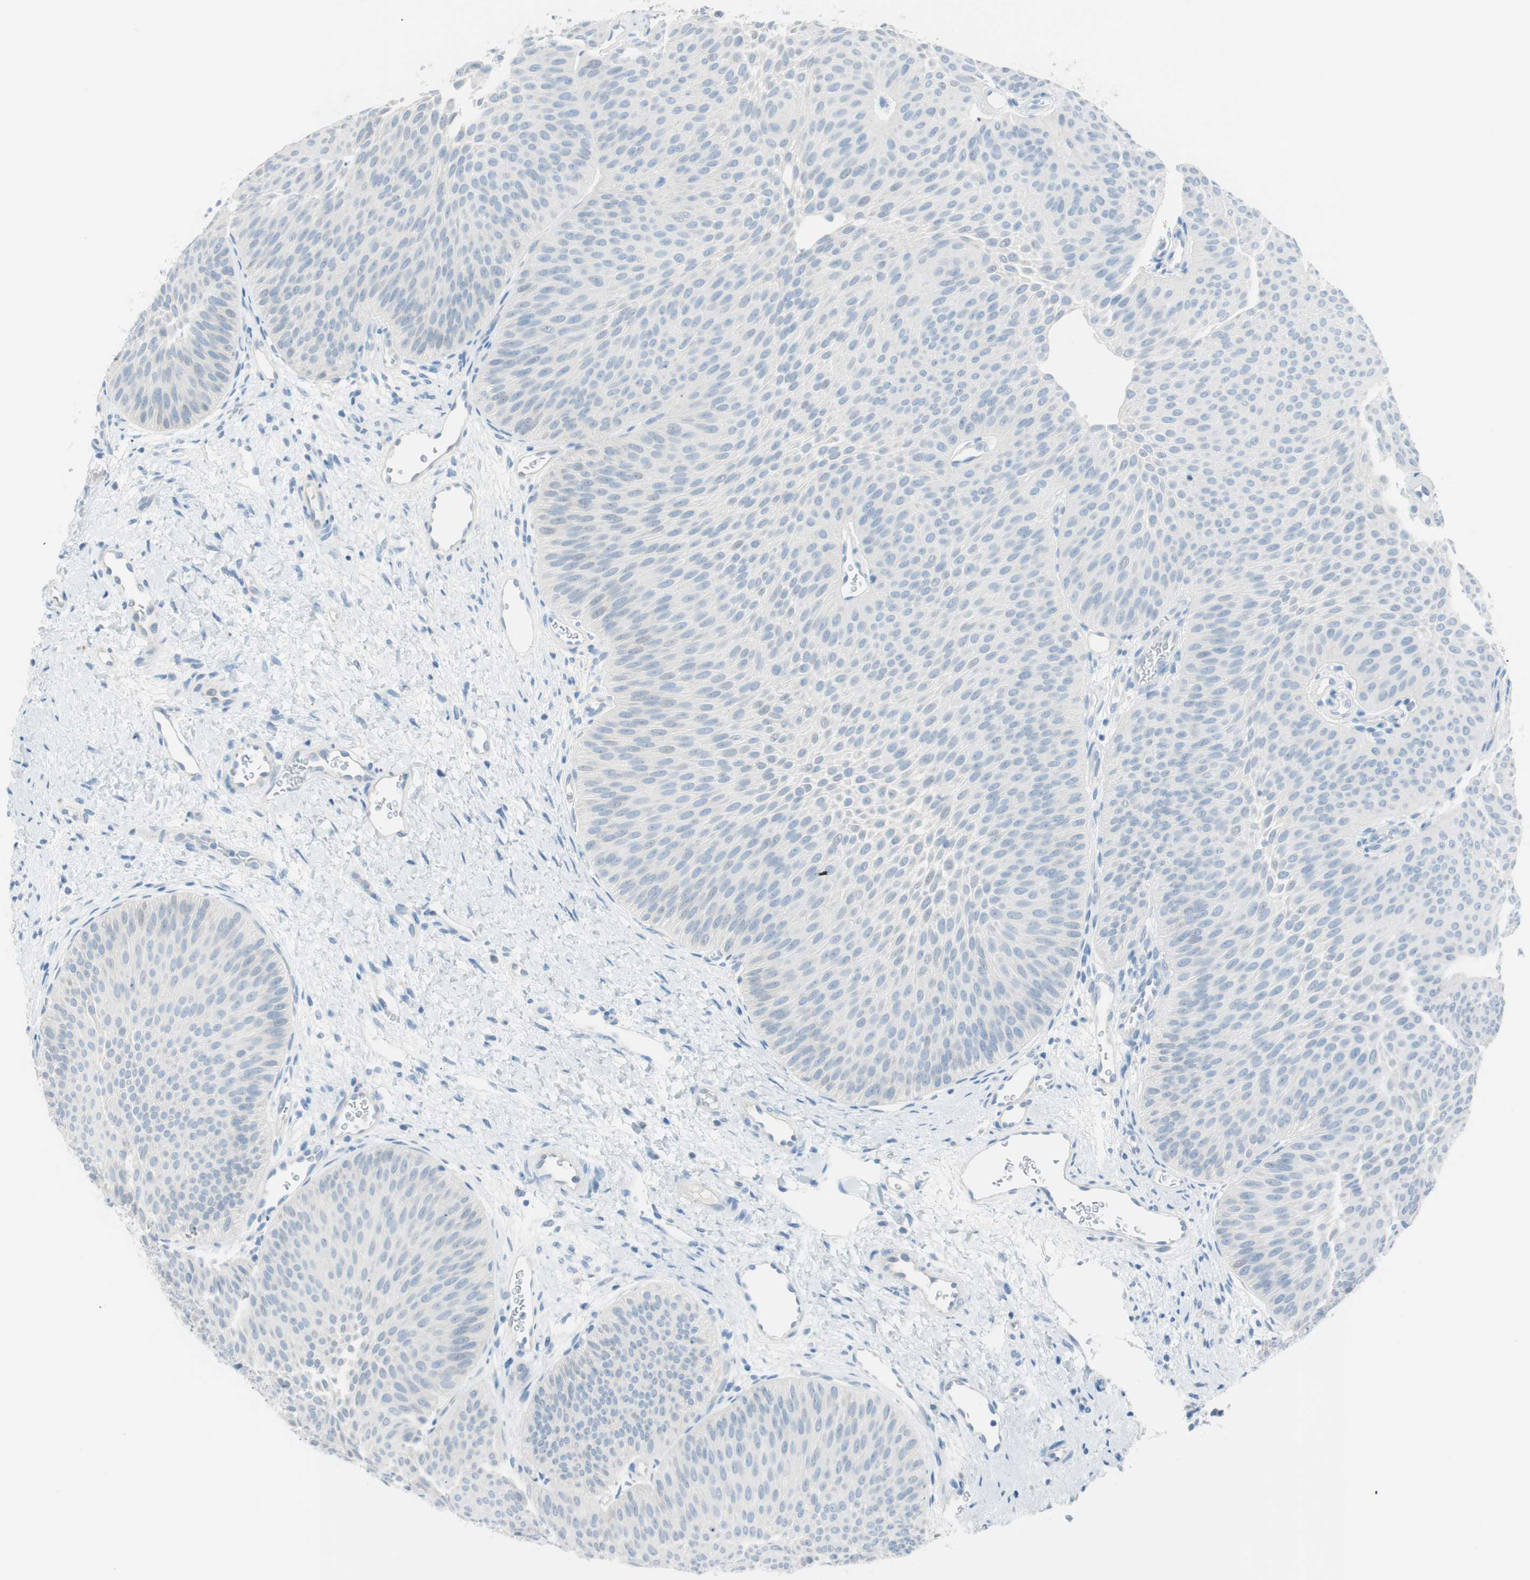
{"staining": {"intensity": "negative", "quantity": "none", "location": "none"}, "tissue": "urothelial cancer", "cell_type": "Tumor cells", "image_type": "cancer", "snomed": [{"axis": "morphology", "description": "Urothelial carcinoma, Low grade"}, {"axis": "topography", "description": "Urinary bladder"}], "caption": "Protein analysis of urothelial cancer reveals no significant staining in tumor cells.", "gene": "TNFRSF13C", "patient": {"sex": "female", "age": 60}}